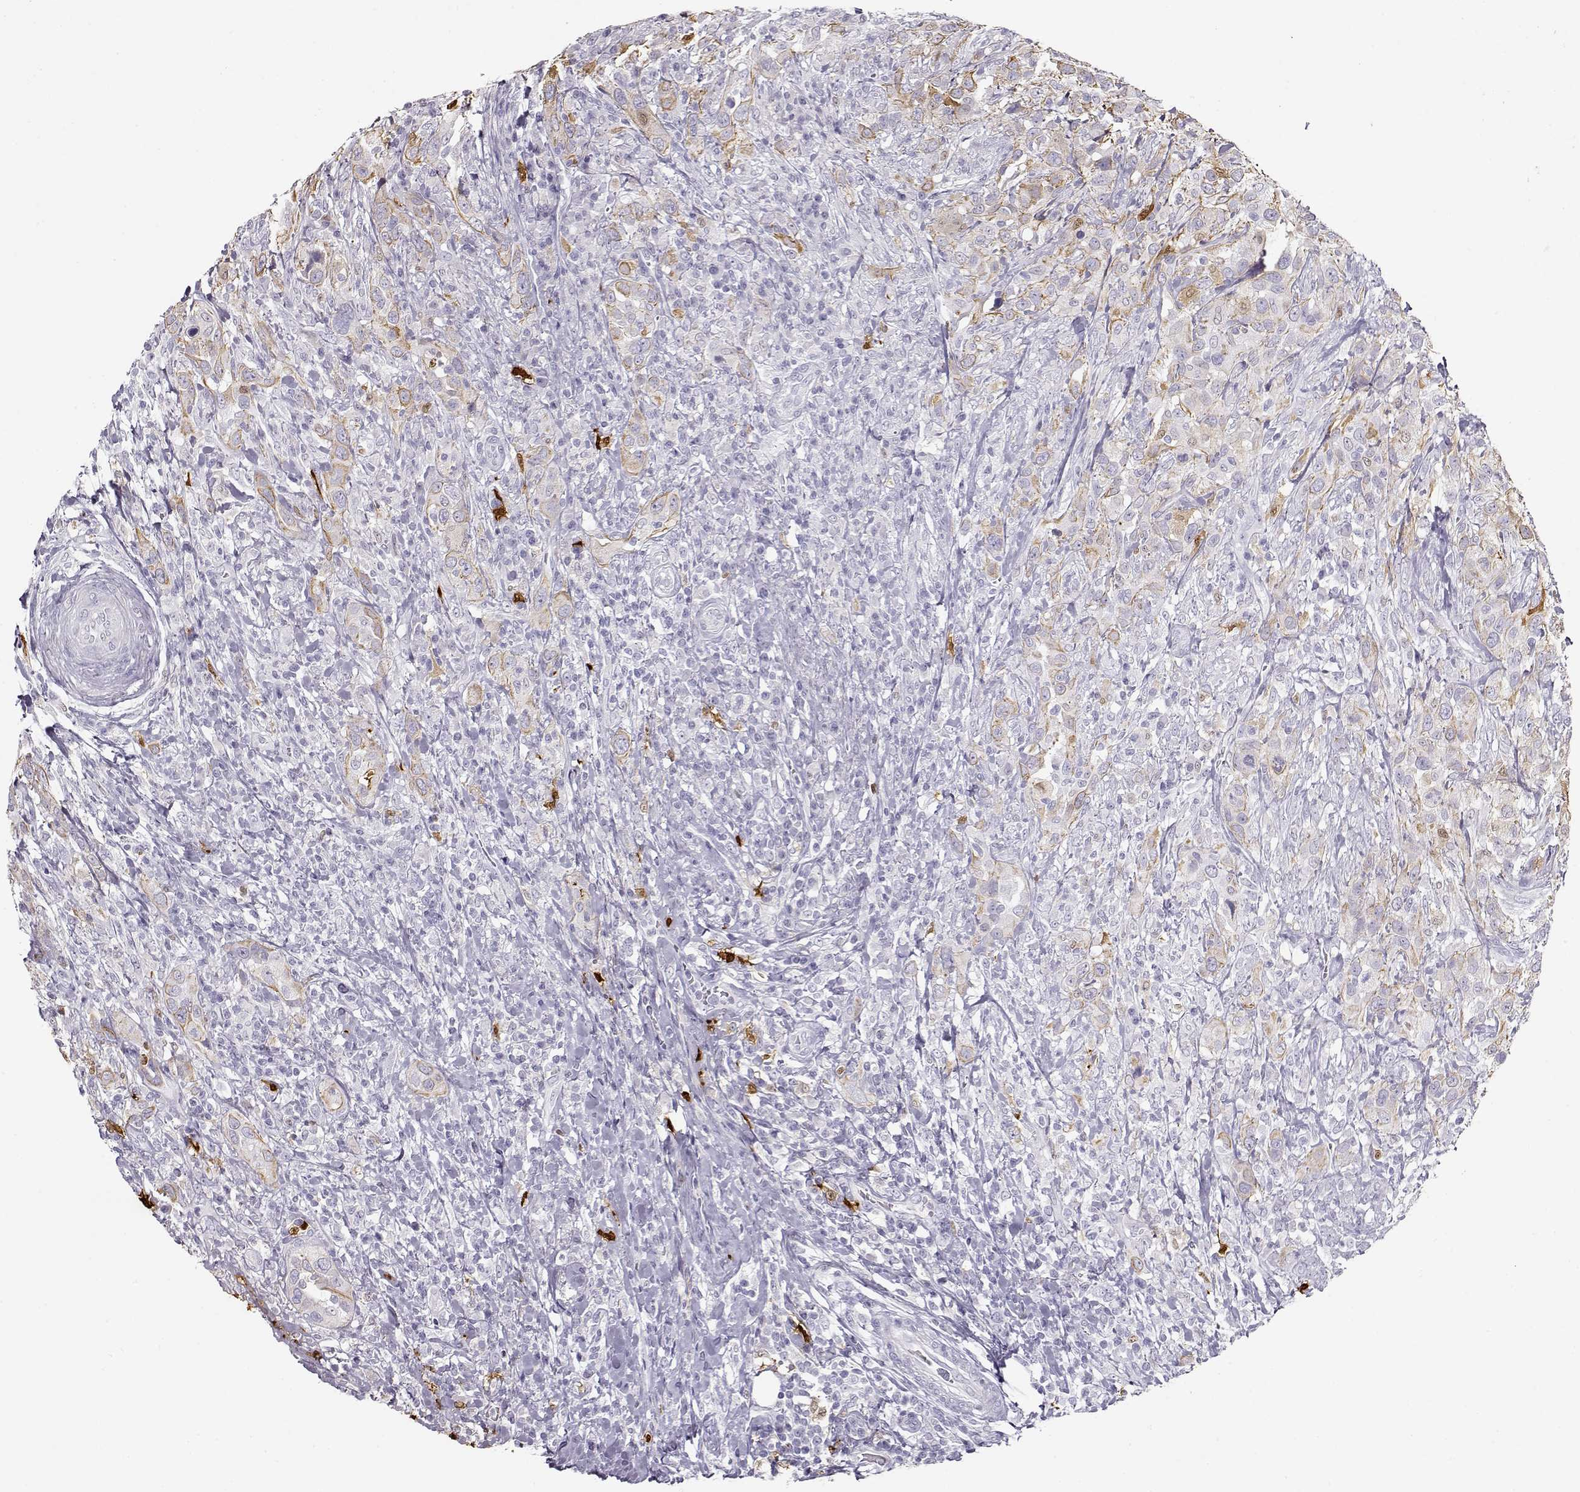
{"staining": {"intensity": "weak", "quantity": "25%-75%", "location": "cytoplasmic/membranous"}, "tissue": "urothelial cancer", "cell_type": "Tumor cells", "image_type": "cancer", "snomed": [{"axis": "morphology", "description": "Urothelial carcinoma, NOS"}, {"axis": "morphology", "description": "Urothelial carcinoma, High grade"}, {"axis": "topography", "description": "Urinary bladder"}], "caption": "High-magnification brightfield microscopy of urothelial carcinoma (high-grade) stained with DAB (3,3'-diaminobenzidine) (brown) and counterstained with hematoxylin (blue). tumor cells exhibit weak cytoplasmic/membranous positivity is identified in about25%-75% of cells. Nuclei are stained in blue.", "gene": "S100B", "patient": {"sex": "female", "age": 64}}